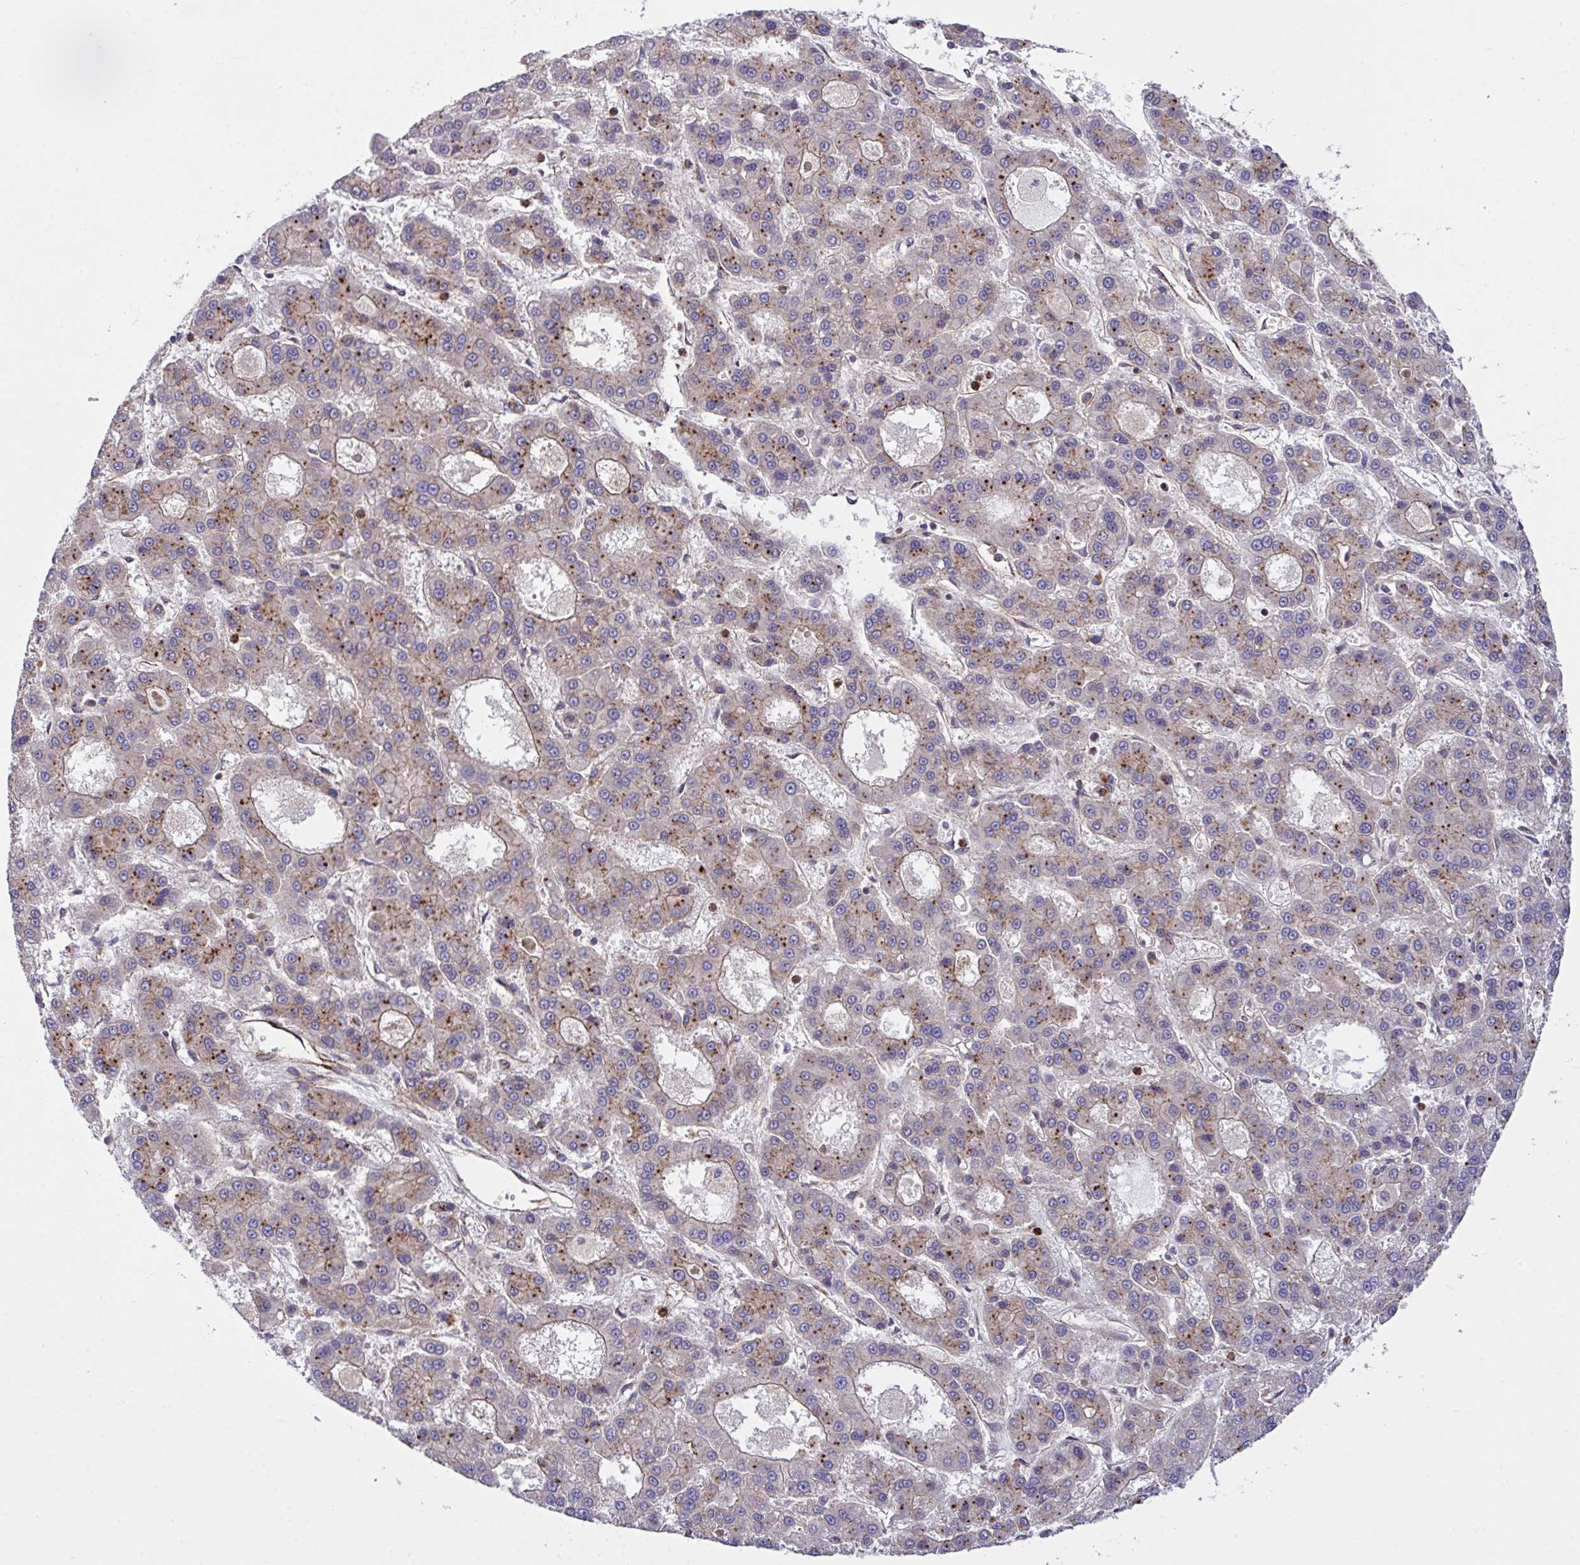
{"staining": {"intensity": "moderate", "quantity": "25%-75%", "location": "cytoplasmic/membranous"}, "tissue": "liver cancer", "cell_type": "Tumor cells", "image_type": "cancer", "snomed": [{"axis": "morphology", "description": "Carcinoma, Hepatocellular, NOS"}, {"axis": "topography", "description": "Liver"}], "caption": "A photomicrograph of hepatocellular carcinoma (liver) stained for a protein reveals moderate cytoplasmic/membranous brown staining in tumor cells.", "gene": "C4orf36", "patient": {"sex": "male", "age": 70}}